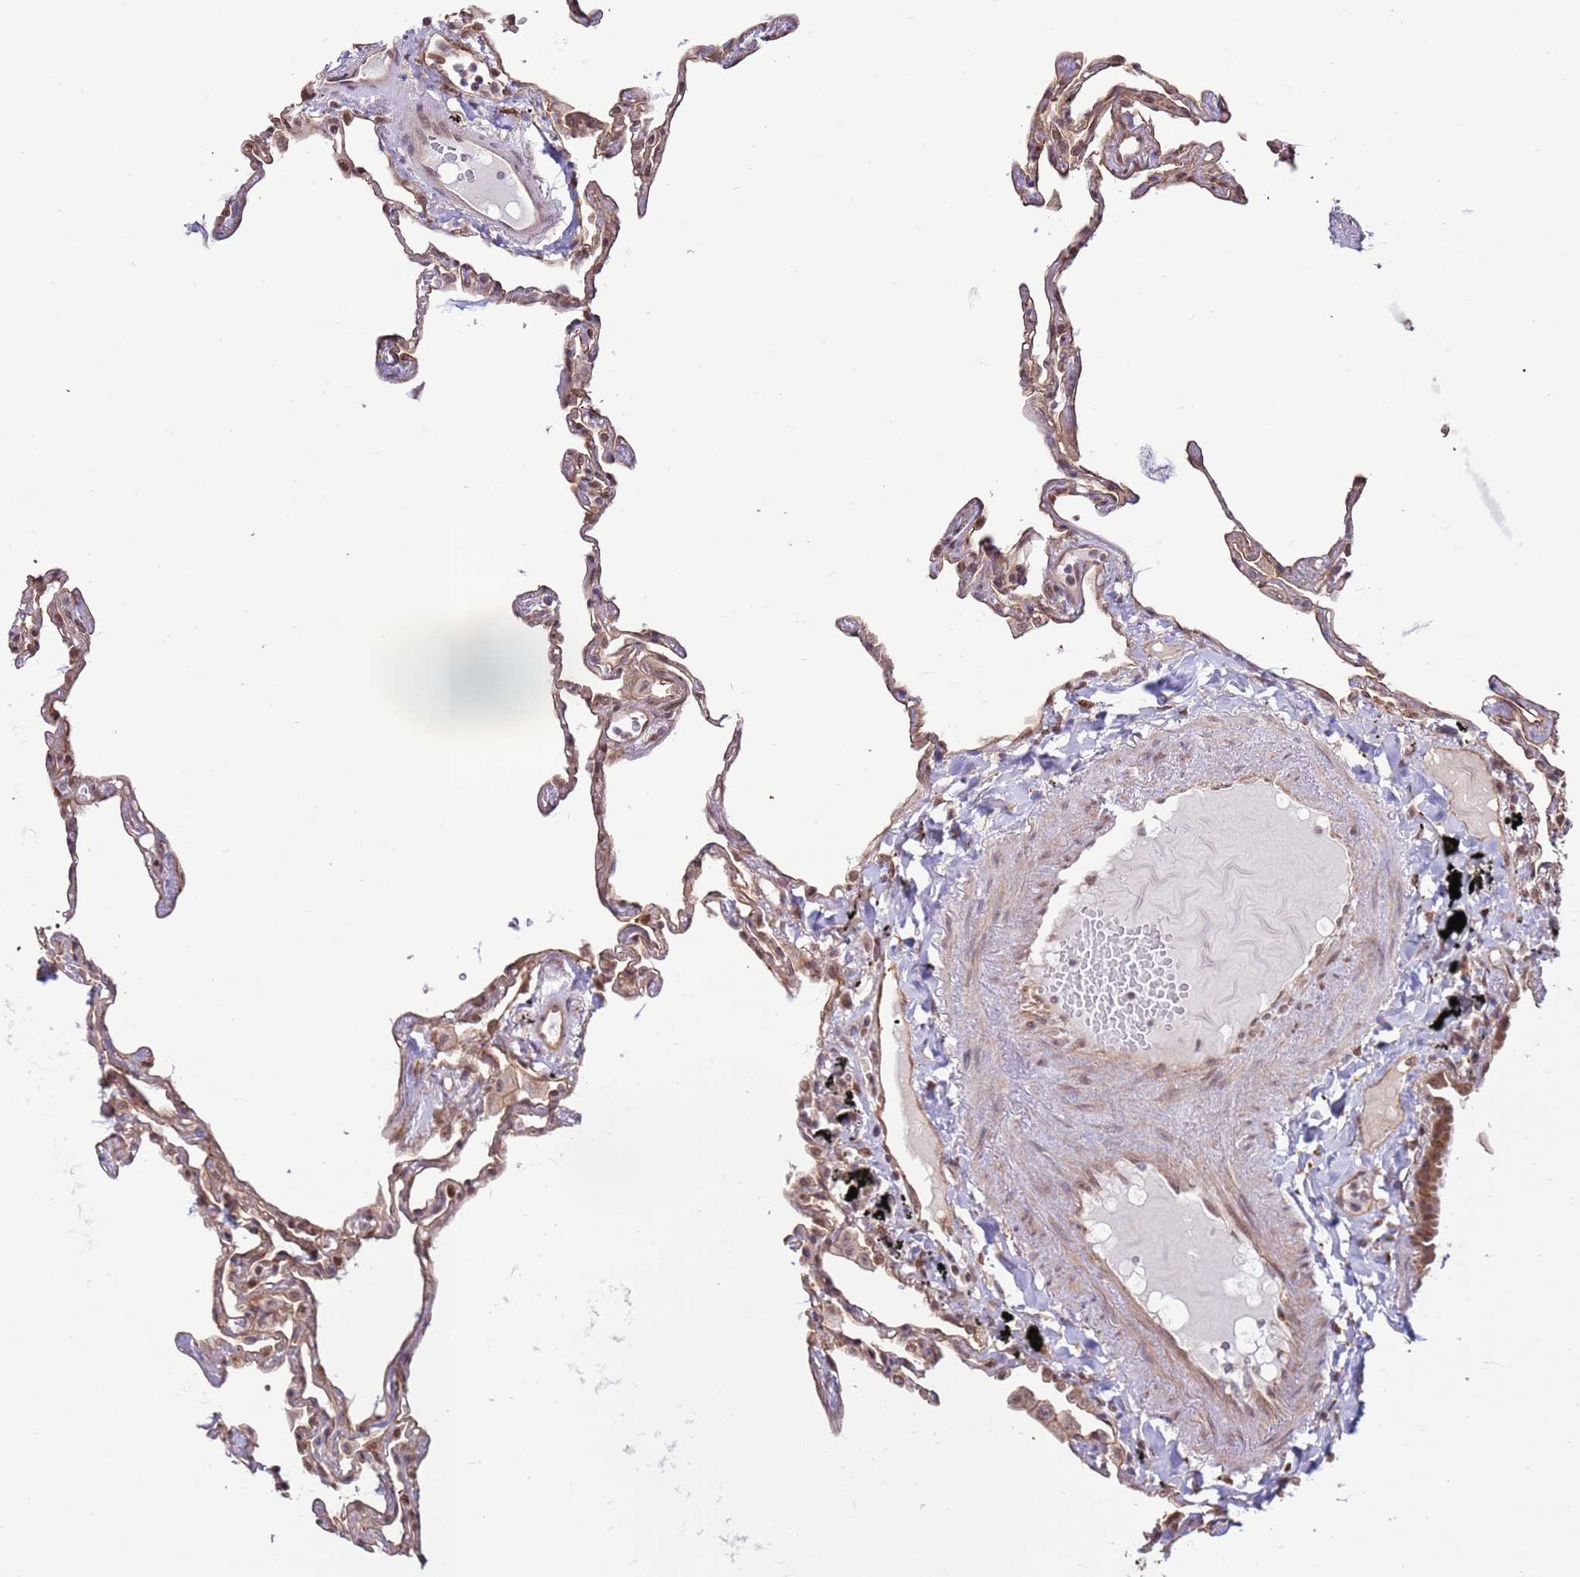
{"staining": {"intensity": "weak", "quantity": ">75%", "location": "cytoplasmic/membranous,nuclear"}, "tissue": "lung", "cell_type": "Alveolar cells", "image_type": "normal", "snomed": [{"axis": "morphology", "description": "Normal tissue, NOS"}, {"axis": "topography", "description": "Lung"}], "caption": "IHC of normal human lung reveals low levels of weak cytoplasmic/membranous,nuclear positivity in about >75% of alveolar cells.", "gene": "DCAF4", "patient": {"sex": "female", "age": 67}}